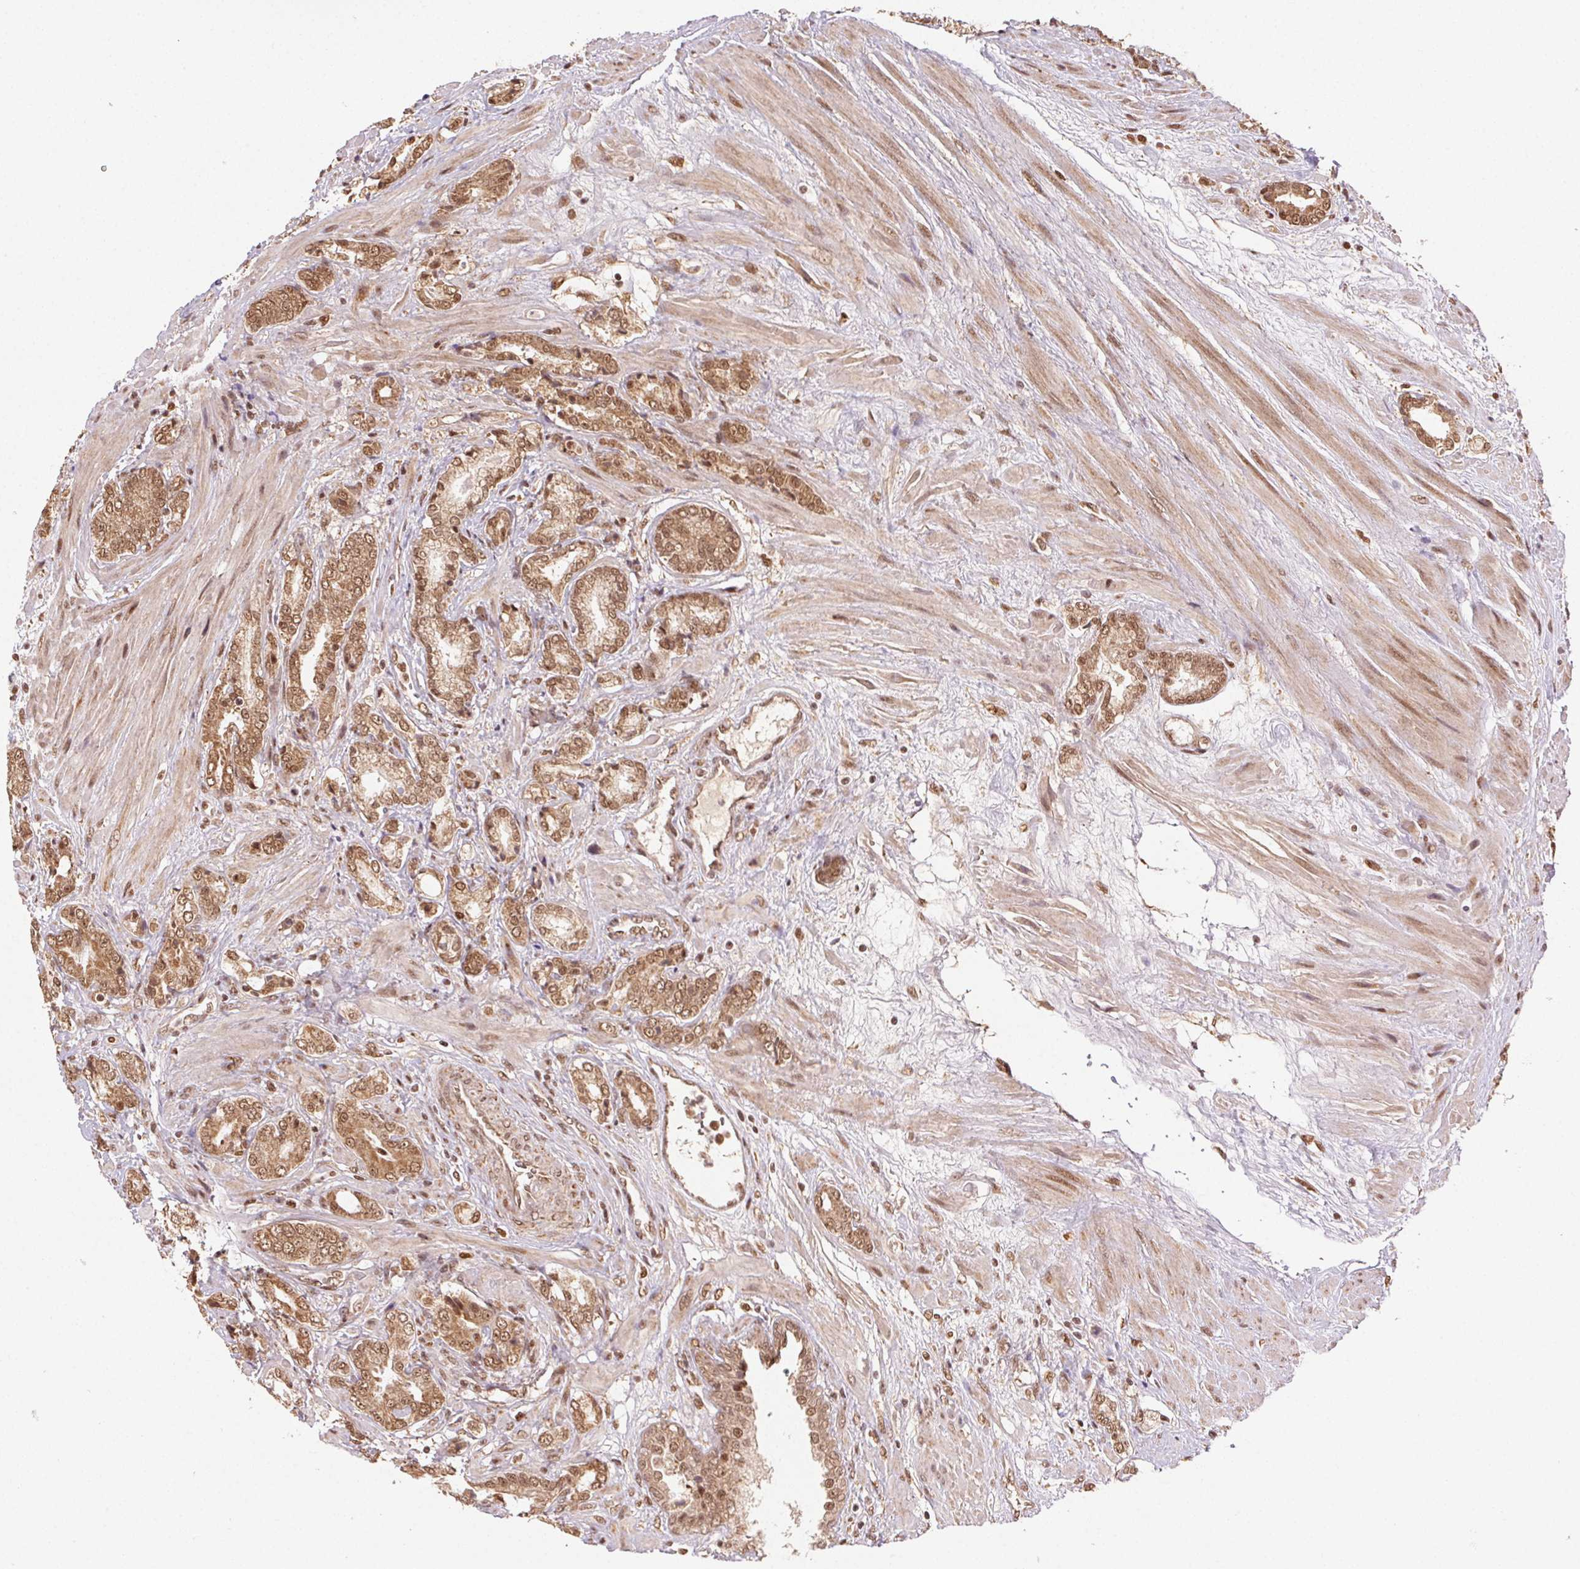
{"staining": {"intensity": "moderate", "quantity": ">75%", "location": "cytoplasmic/membranous,nuclear"}, "tissue": "prostate cancer", "cell_type": "Tumor cells", "image_type": "cancer", "snomed": [{"axis": "morphology", "description": "Adenocarcinoma, High grade"}, {"axis": "topography", "description": "Prostate"}], "caption": "Immunohistochemistry image of neoplastic tissue: human high-grade adenocarcinoma (prostate) stained using immunohistochemistry reveals medium levels of moderate protein expression localized specifically in the cytoplasmic/membranous and nuclear of tumor cells, appearing as a cytoplasmic/membranous and nuclear brown color.", "gene": "TREML4", "patient": {"sex": "male", "age": 56}}